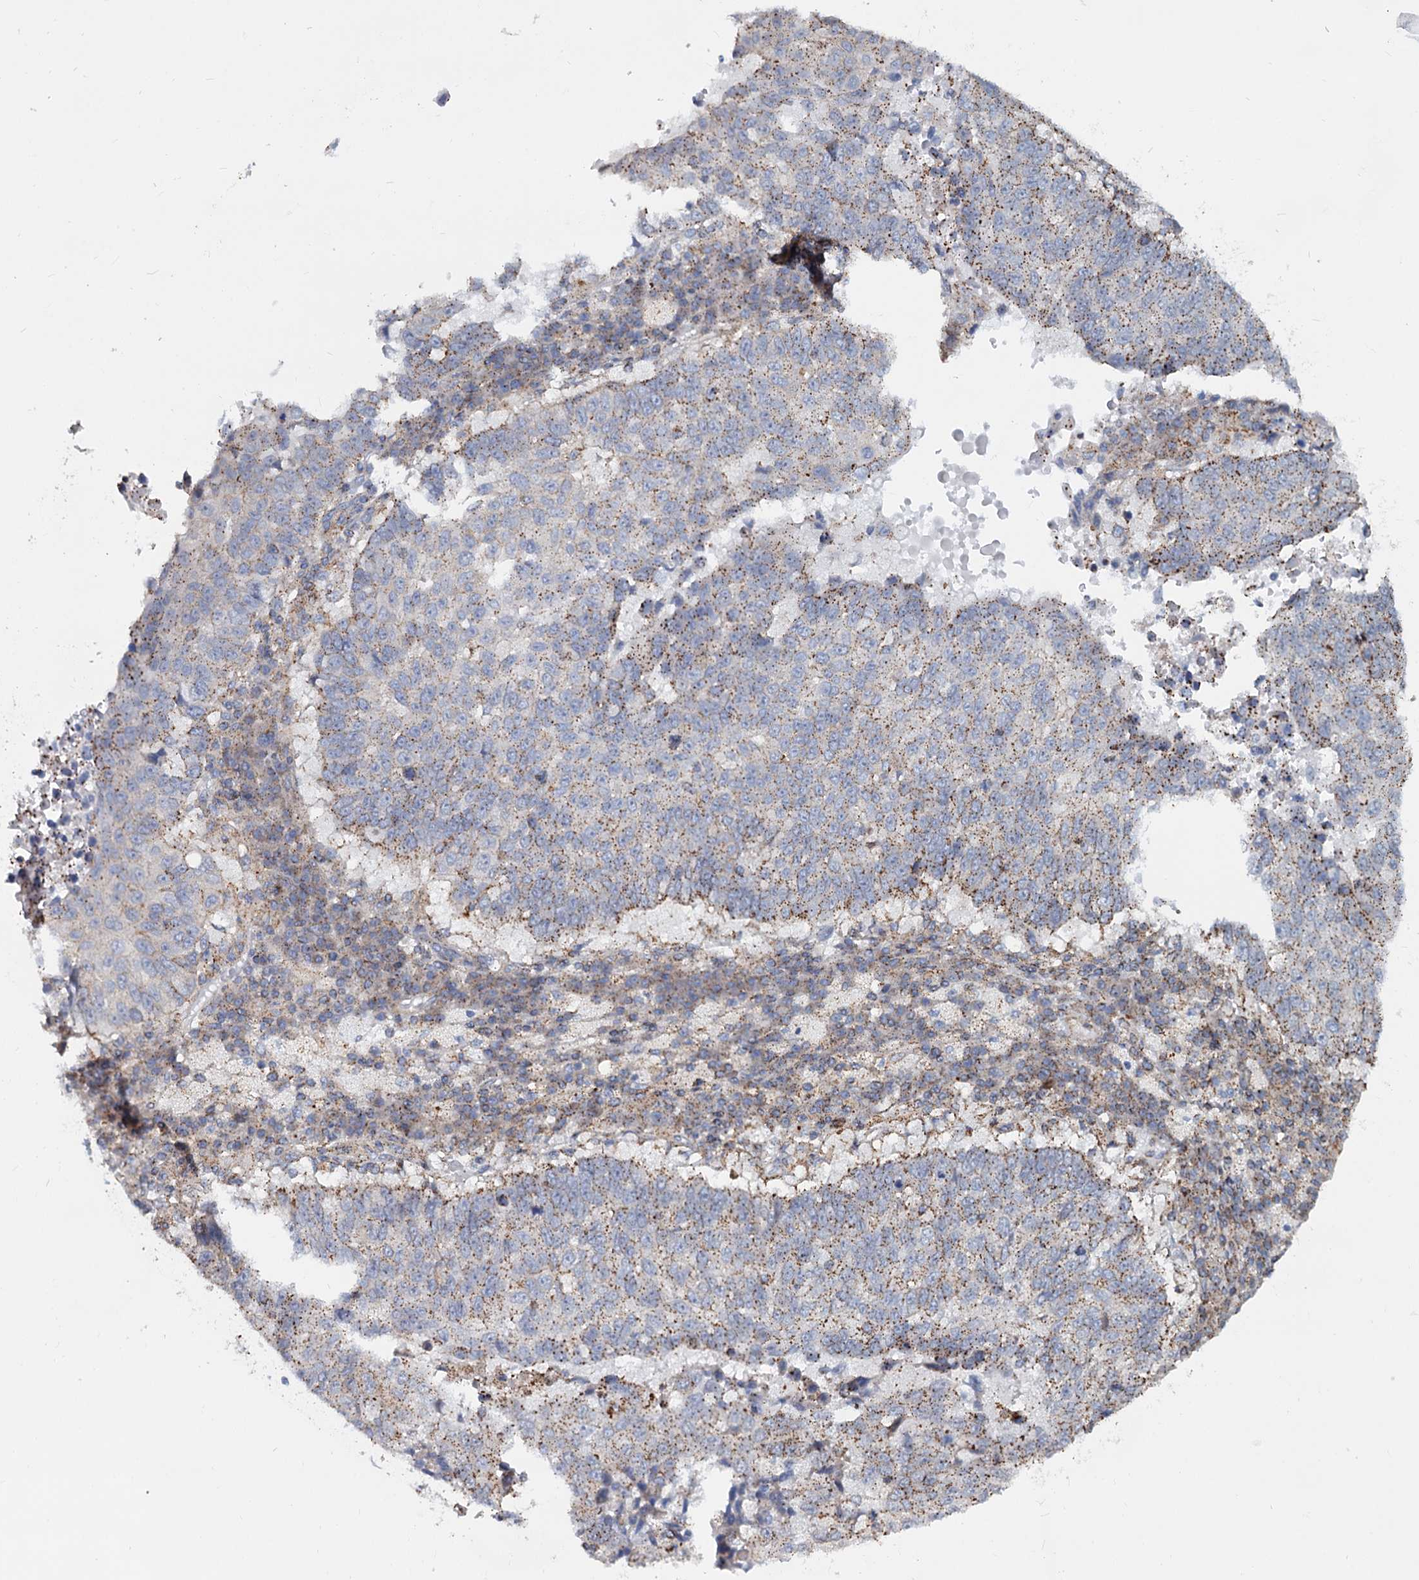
{"staining": {"intensity": "moderate", "quantity": "25%-75%", "location": "cytoplasmic/membranous"}, "tissue": "lung cancer", "cell_type": "Tumor cells", "image_type": "cancer", "snomed": [{"axis": "morphology", "description": "Squamous cell carcinoma, NOS"}, {"axis": "topography", "description": "Lung"}], "caption": "Brown immunohistochemical staining in human squamous cell carcinoma (lung) demonstrates moderate cytoplasmic/membranous staining in about 25%-75% of tumor cells.", "gene": "PSEN1", "patient": {"sex": "male", "age": 73}}